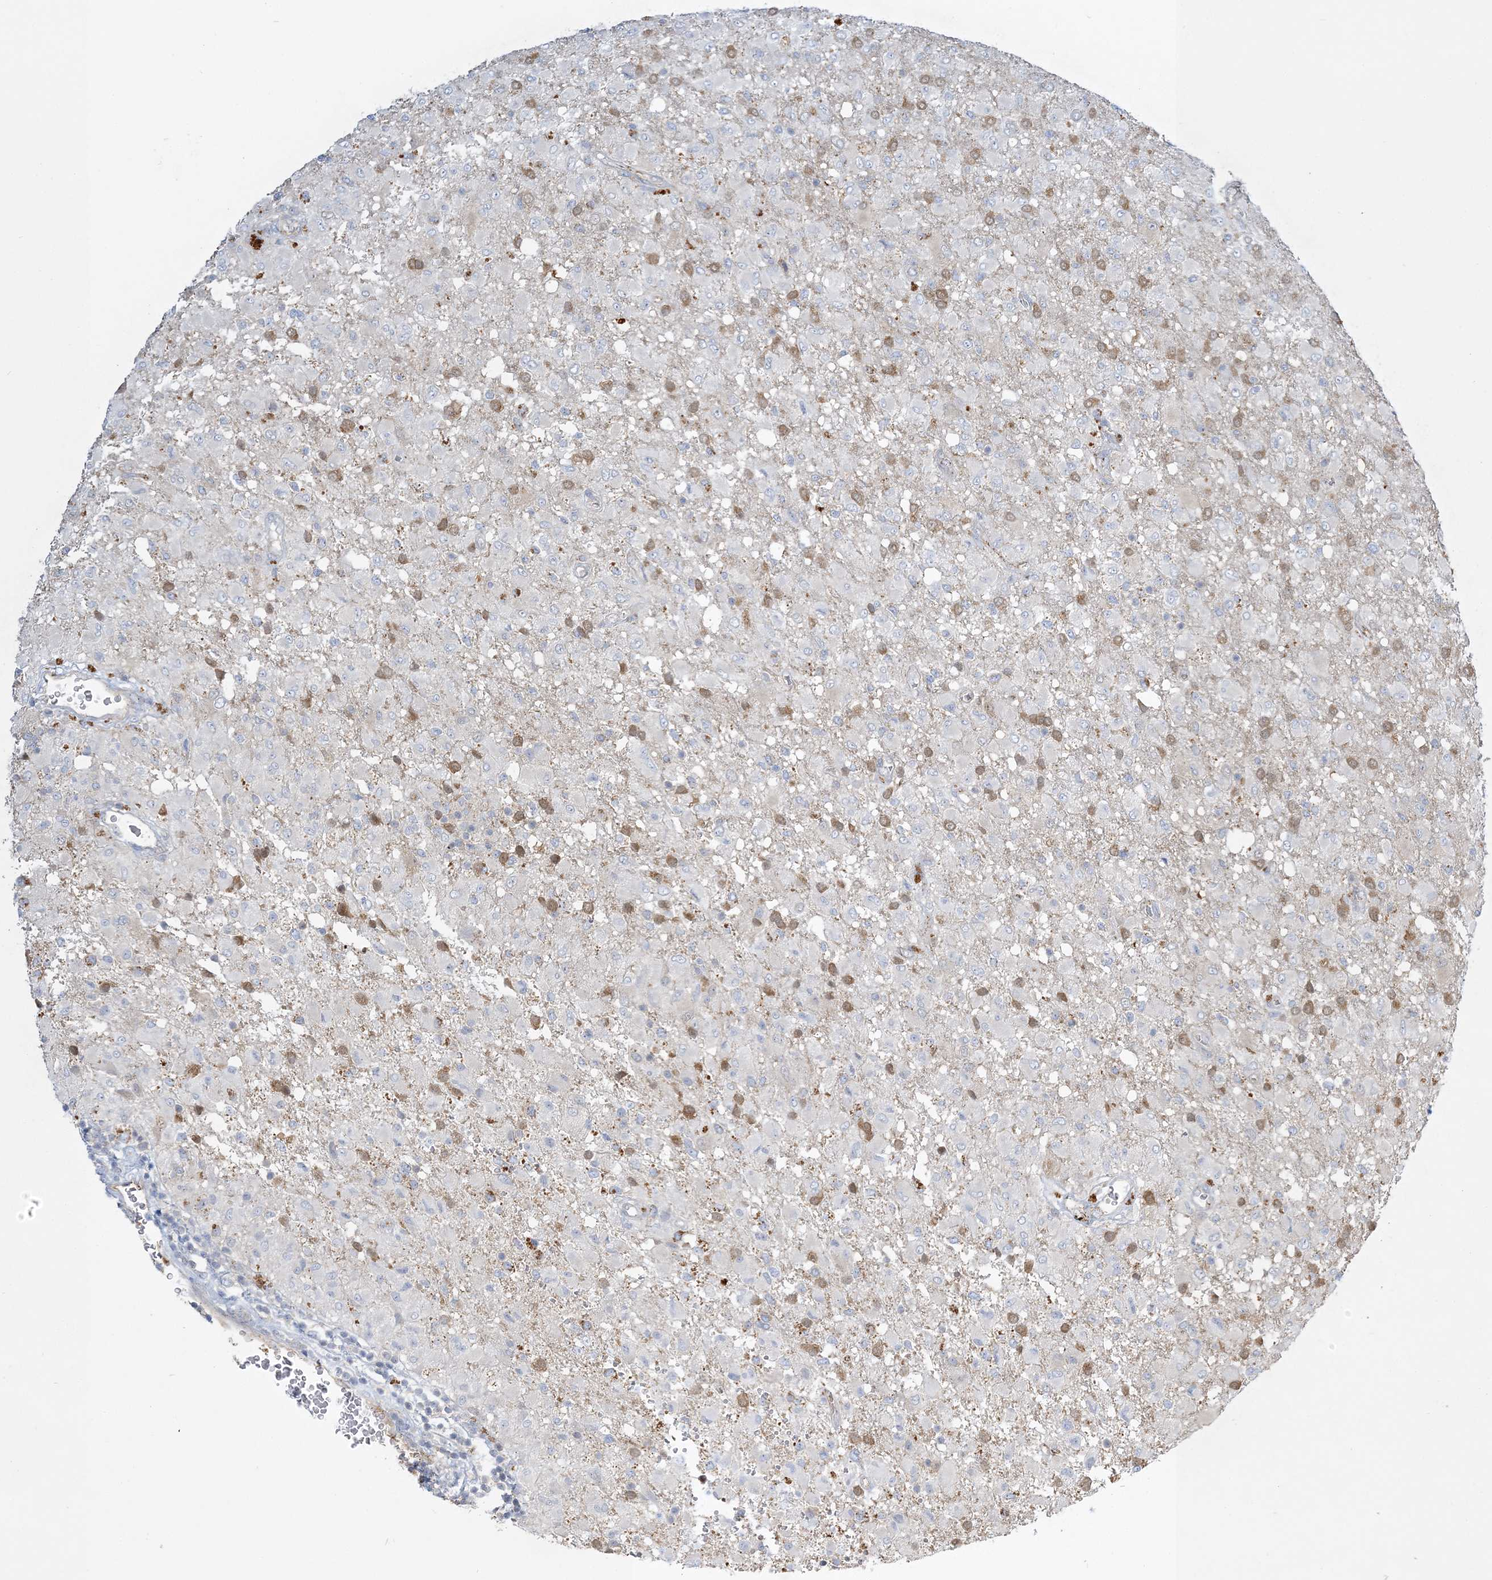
{"staining": {"intensity": "negative", "quantity": "none", "location": "none"}, "tissue": "glioma", "cell_type": "Tumor cells", "image_type": "cancer", "snomed": [{"axis": "morphology", "description": "Glioma, malignant, High grade"}, {"axis": "topography", "description": "Brain"}], "caption": "Histopathology image shows no protein staining in tumor cells of glioma tissue.", "gene": "INPP1", "patient": {"sex": "female", "age": 57}}